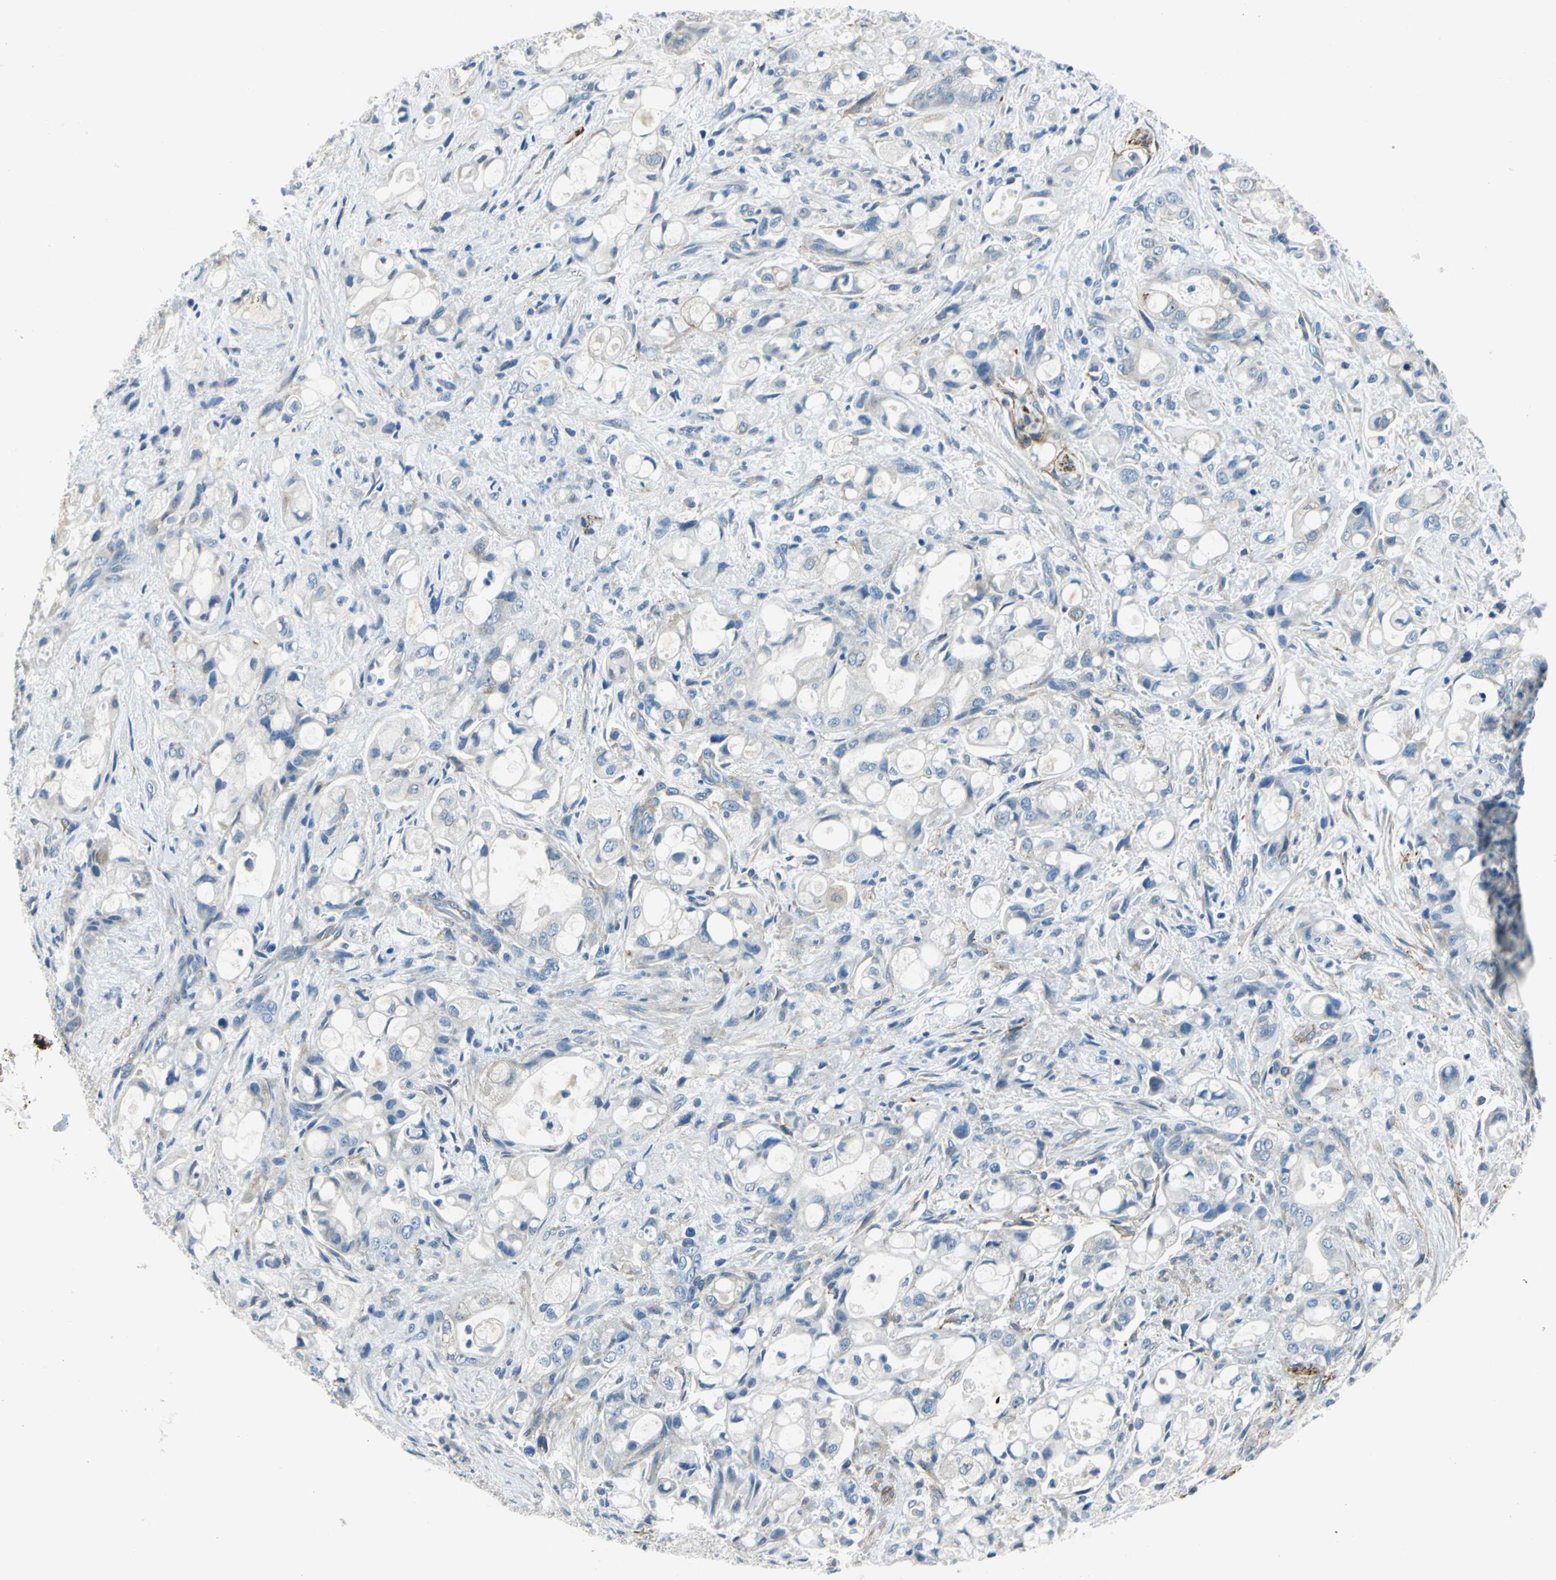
{"staining": {"intensity": "negative", "quantity": "none", "location": "none"}, "tissue": "pancreatic cancer", "cell_type": "Tumor cells", "image_type": "cancer", "snomed": [{"axis": "morphology", "description": "Adenocarcinoma, NOS"}, {"axis": "topography", "description": "Pancreas"}], "caption": "Micrograph shows no significant protein expression in tumor cells of pancreatic cancer.", "gene": "AKAP12", "patient": {"sex": "male", "age": 79}}